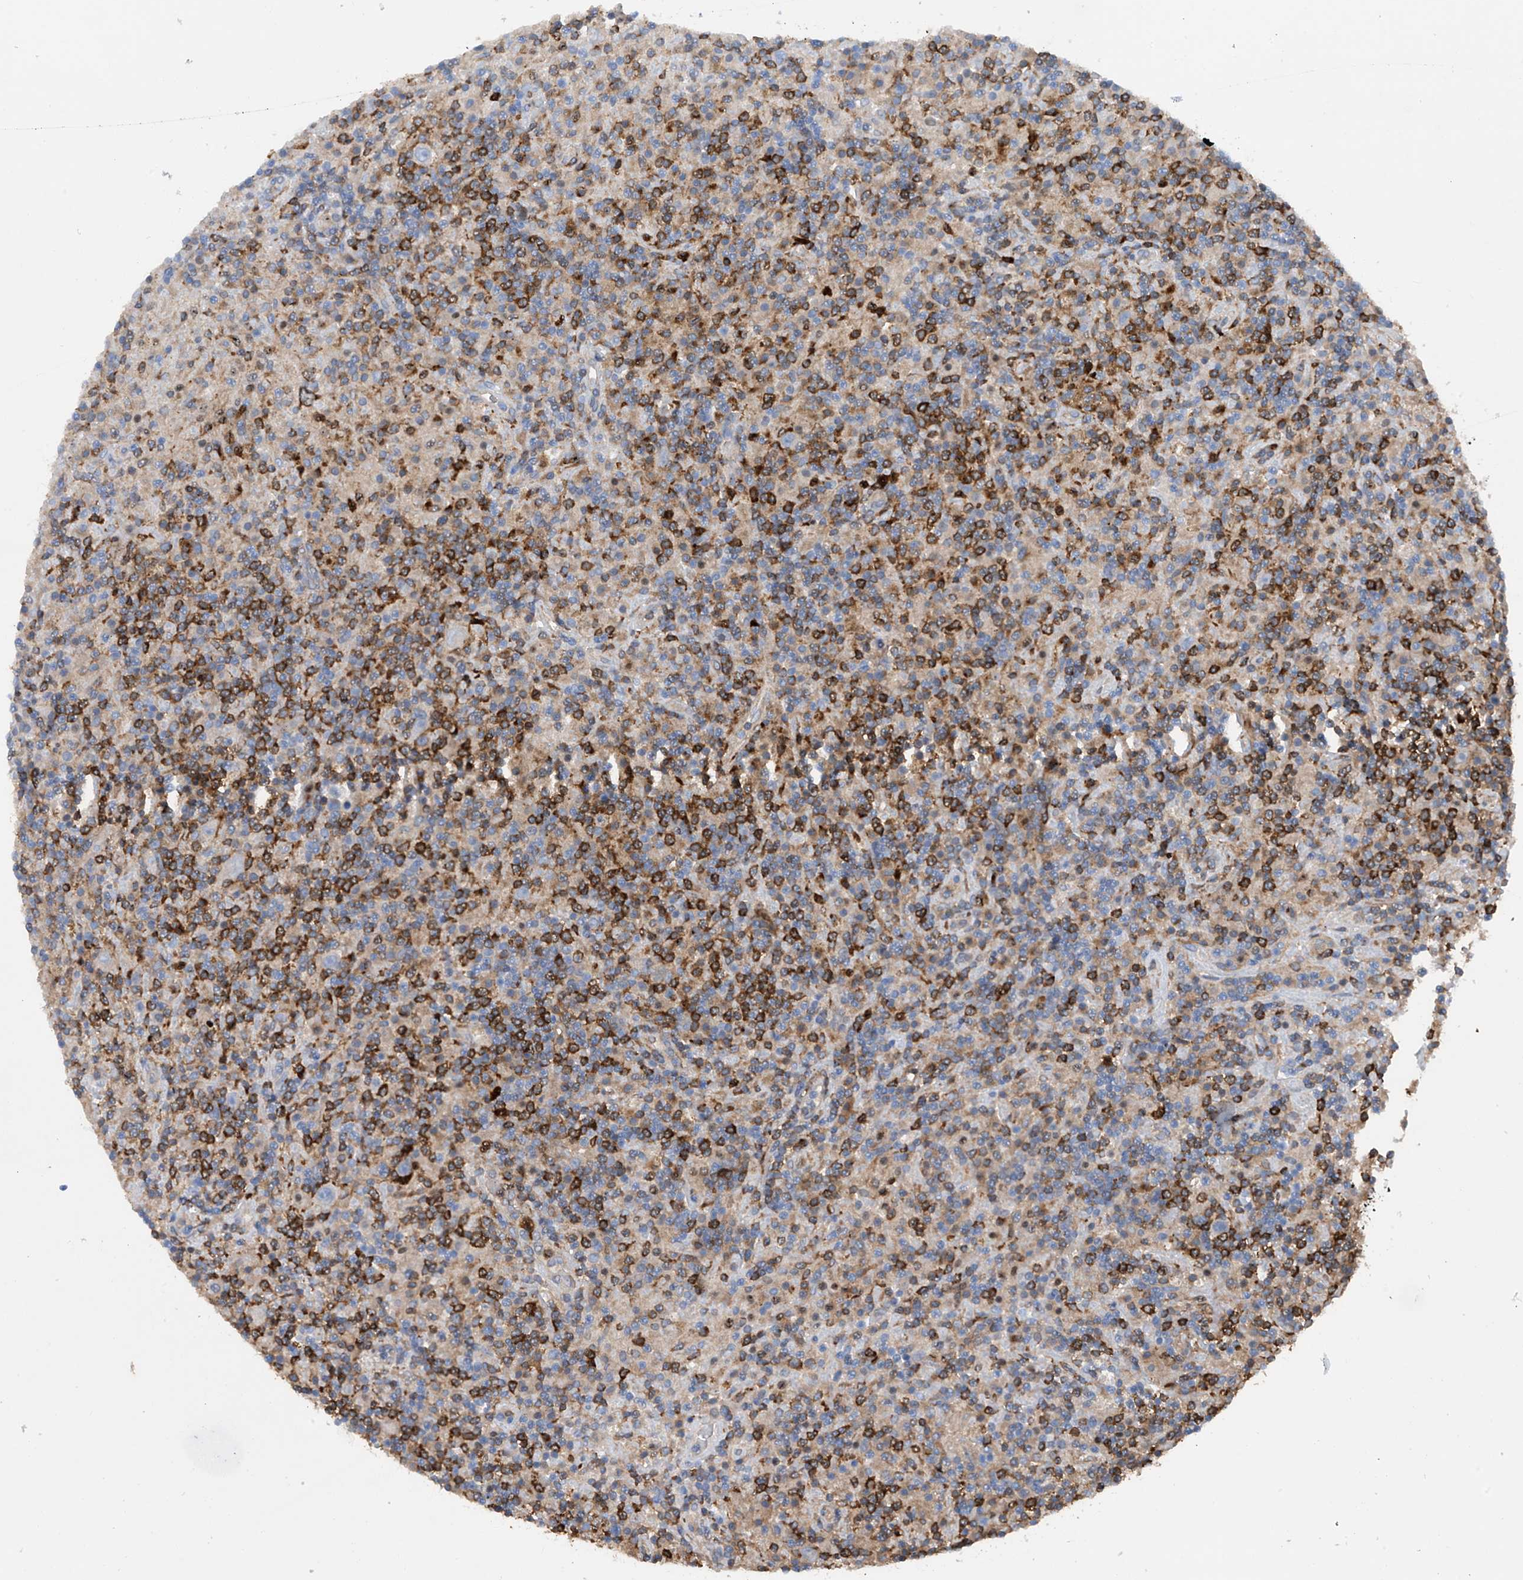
{"staining": {"intensity": "negative", "quantity": "none", "location": "none"}, "tissue": "lymphoma", "cell_type": "Tumor cells", "image_type": "cancer", "snomed": [{"axis": "morphology", "description": "Hodgkin's disease, NOS"}, {"axis": "topography", "description": "Lymph node"}], "caption": "Immunohistochemical staining of human Hodgkin's disease shows no significant positivity in tumor cells.", "gene": "PHACTR2", "patient": {"sex": "male", "age": 70}}